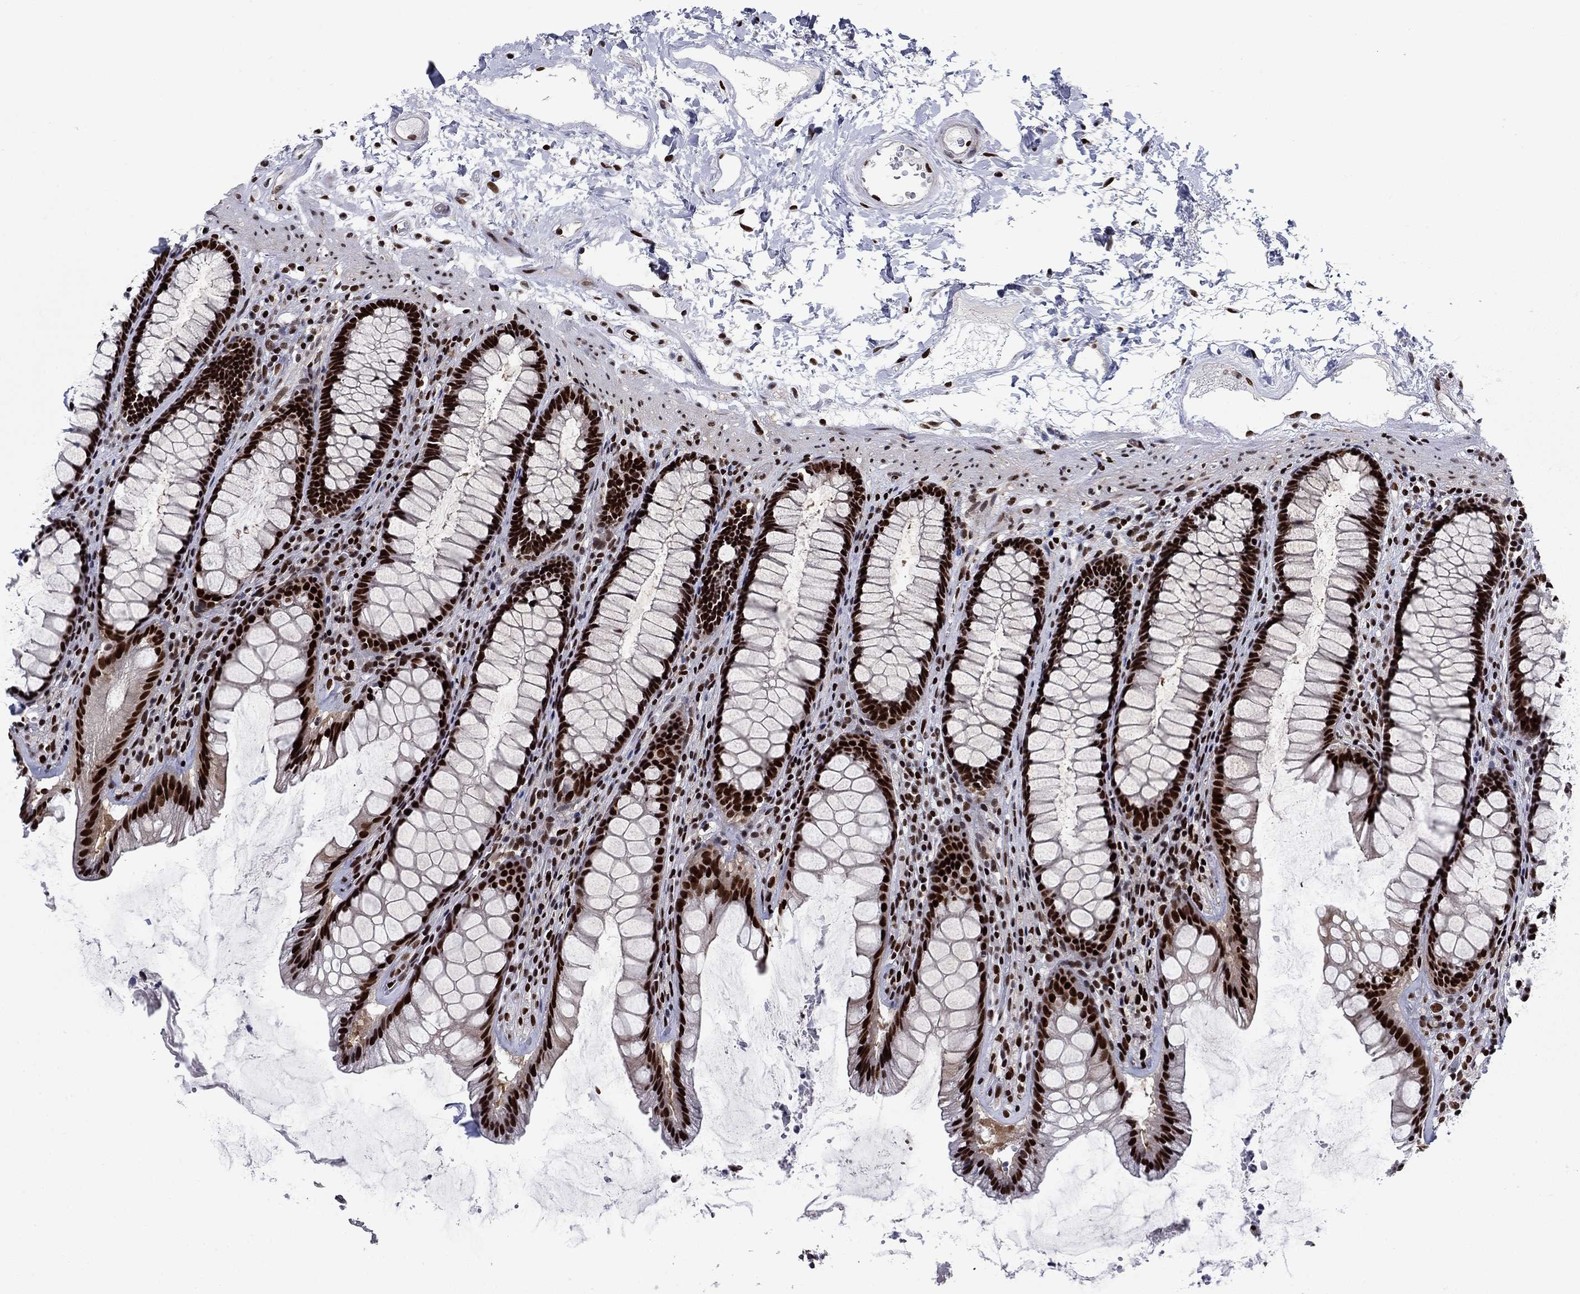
{"staining": {"intensity": "strong", "quantity": ">75%", "location": "nuclear"}, "tissue": "rectum", "cell_type": "Glandular cells", "image_type": "normal", "snomed": [{"axis": "morphology", "description": "Normal tissue, NOS"}, {"axis": "topography", "description": "Rectum"}], "caption": "Unremarkable rectum was stained to show a protein in brown. There is high levels of strong nuclear staining in approximately >75% of glandular cells. The protein of interest is stained brown, and the nuclei are stained in blue (DAB (3,3'-diaminobenzidine) IHC with brightfield microscopy, high magnification).", "gene": "RPRD1B", "patient": {"sex": "male", "age": 72}}